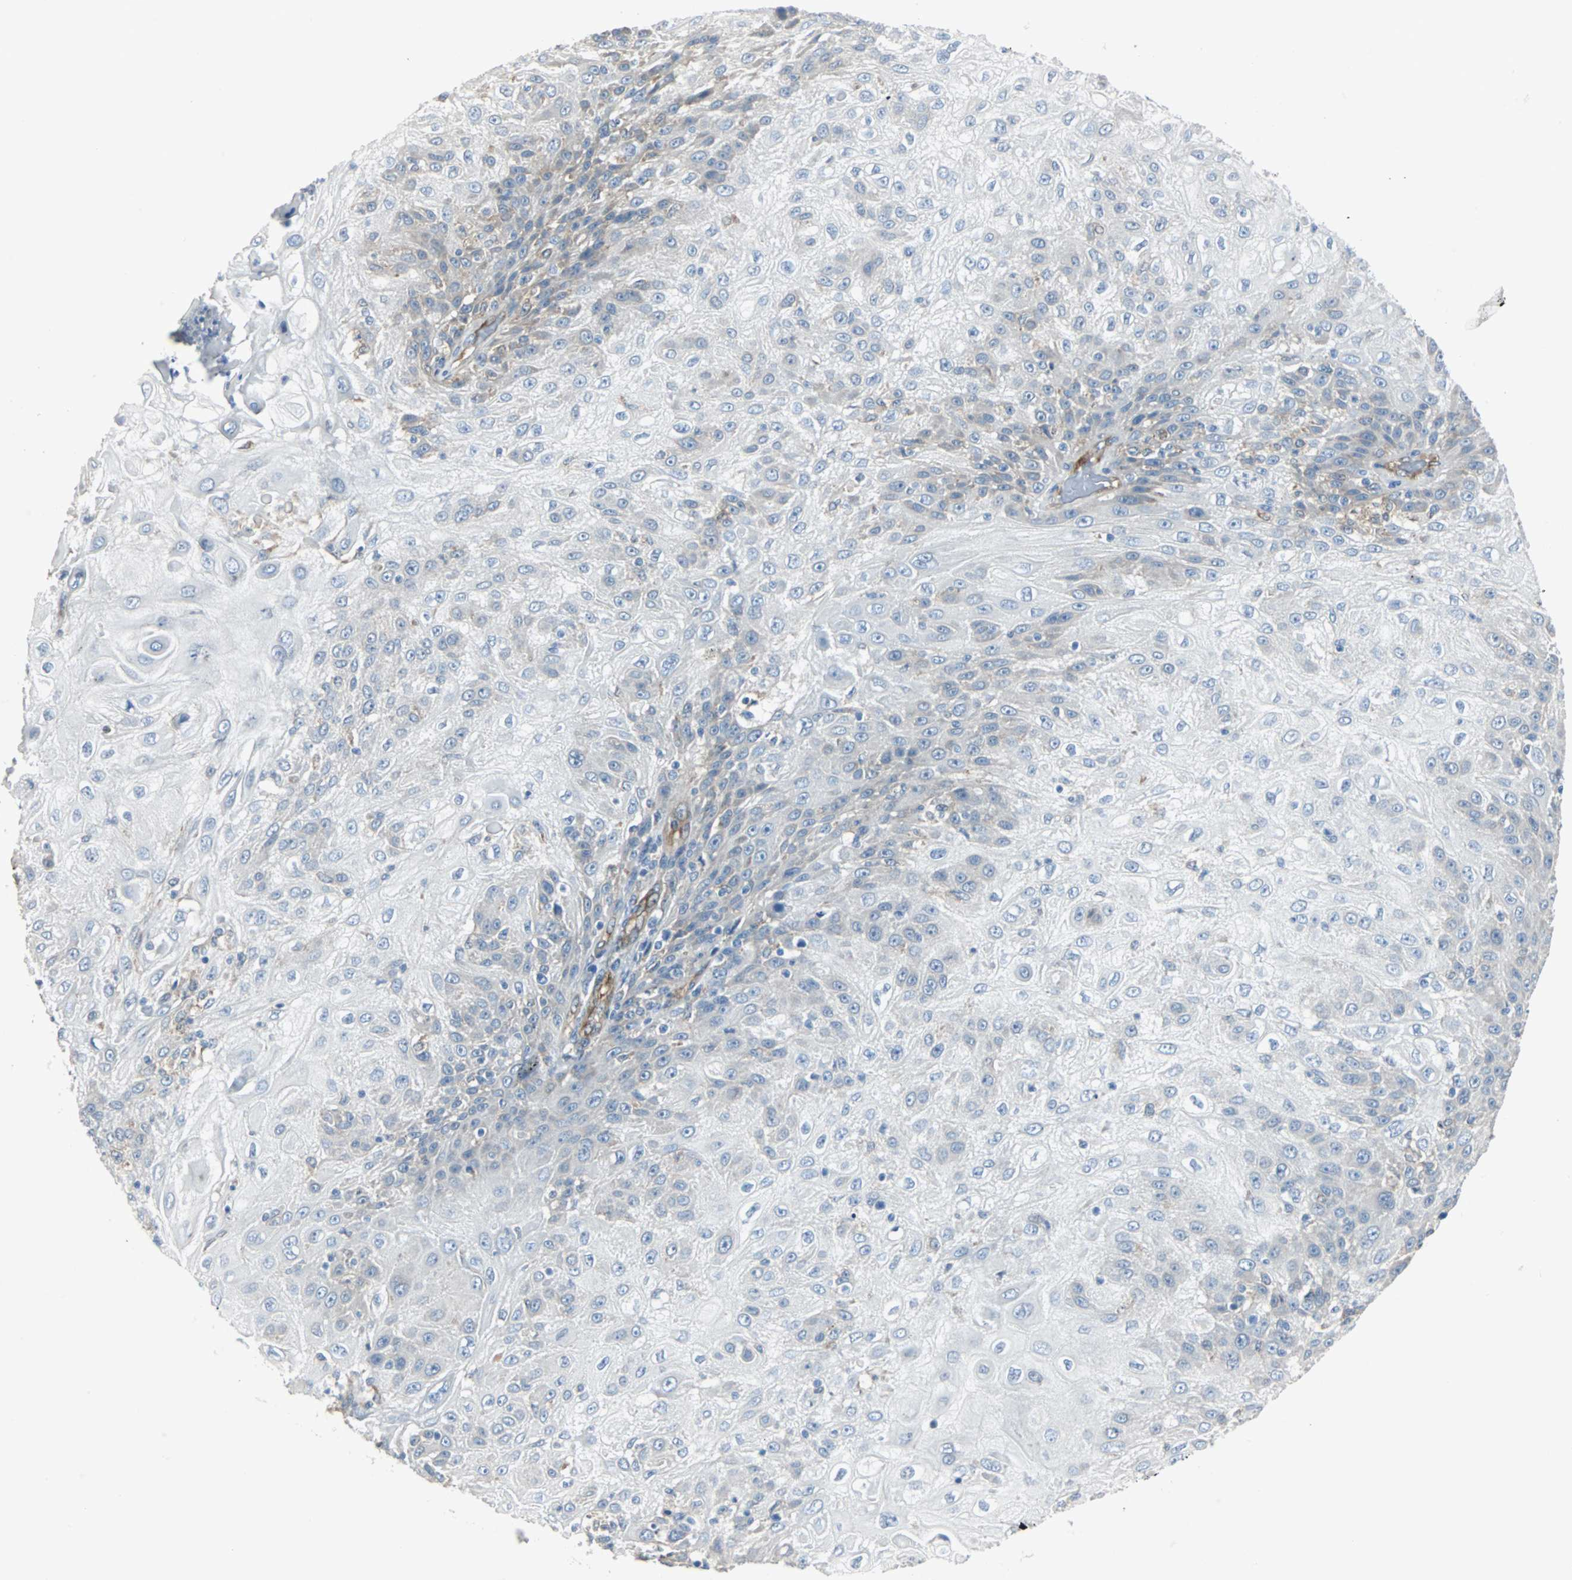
{"staining": {"intensity": "weak", "quantity": "<25%", "location": "cytoplasmic/membranous"}, "tissue": "skin cancer", "cell_type": "Tumor cells", "image_type": "cancer", "snomed": [{"axis": "morphology", "description": "Normal tissue, NOS"}, {"axis": "morphology", "description": "Squamous cell carcinoma, NOS"}, {"axis": "topography", "description": "Skin"}], "caption": "Tumor cells show no significant protein positivity in squamous cell carcinoma (skin).", "gene": "SWAP70", "patient": {"sex": "female", "age": 83}}